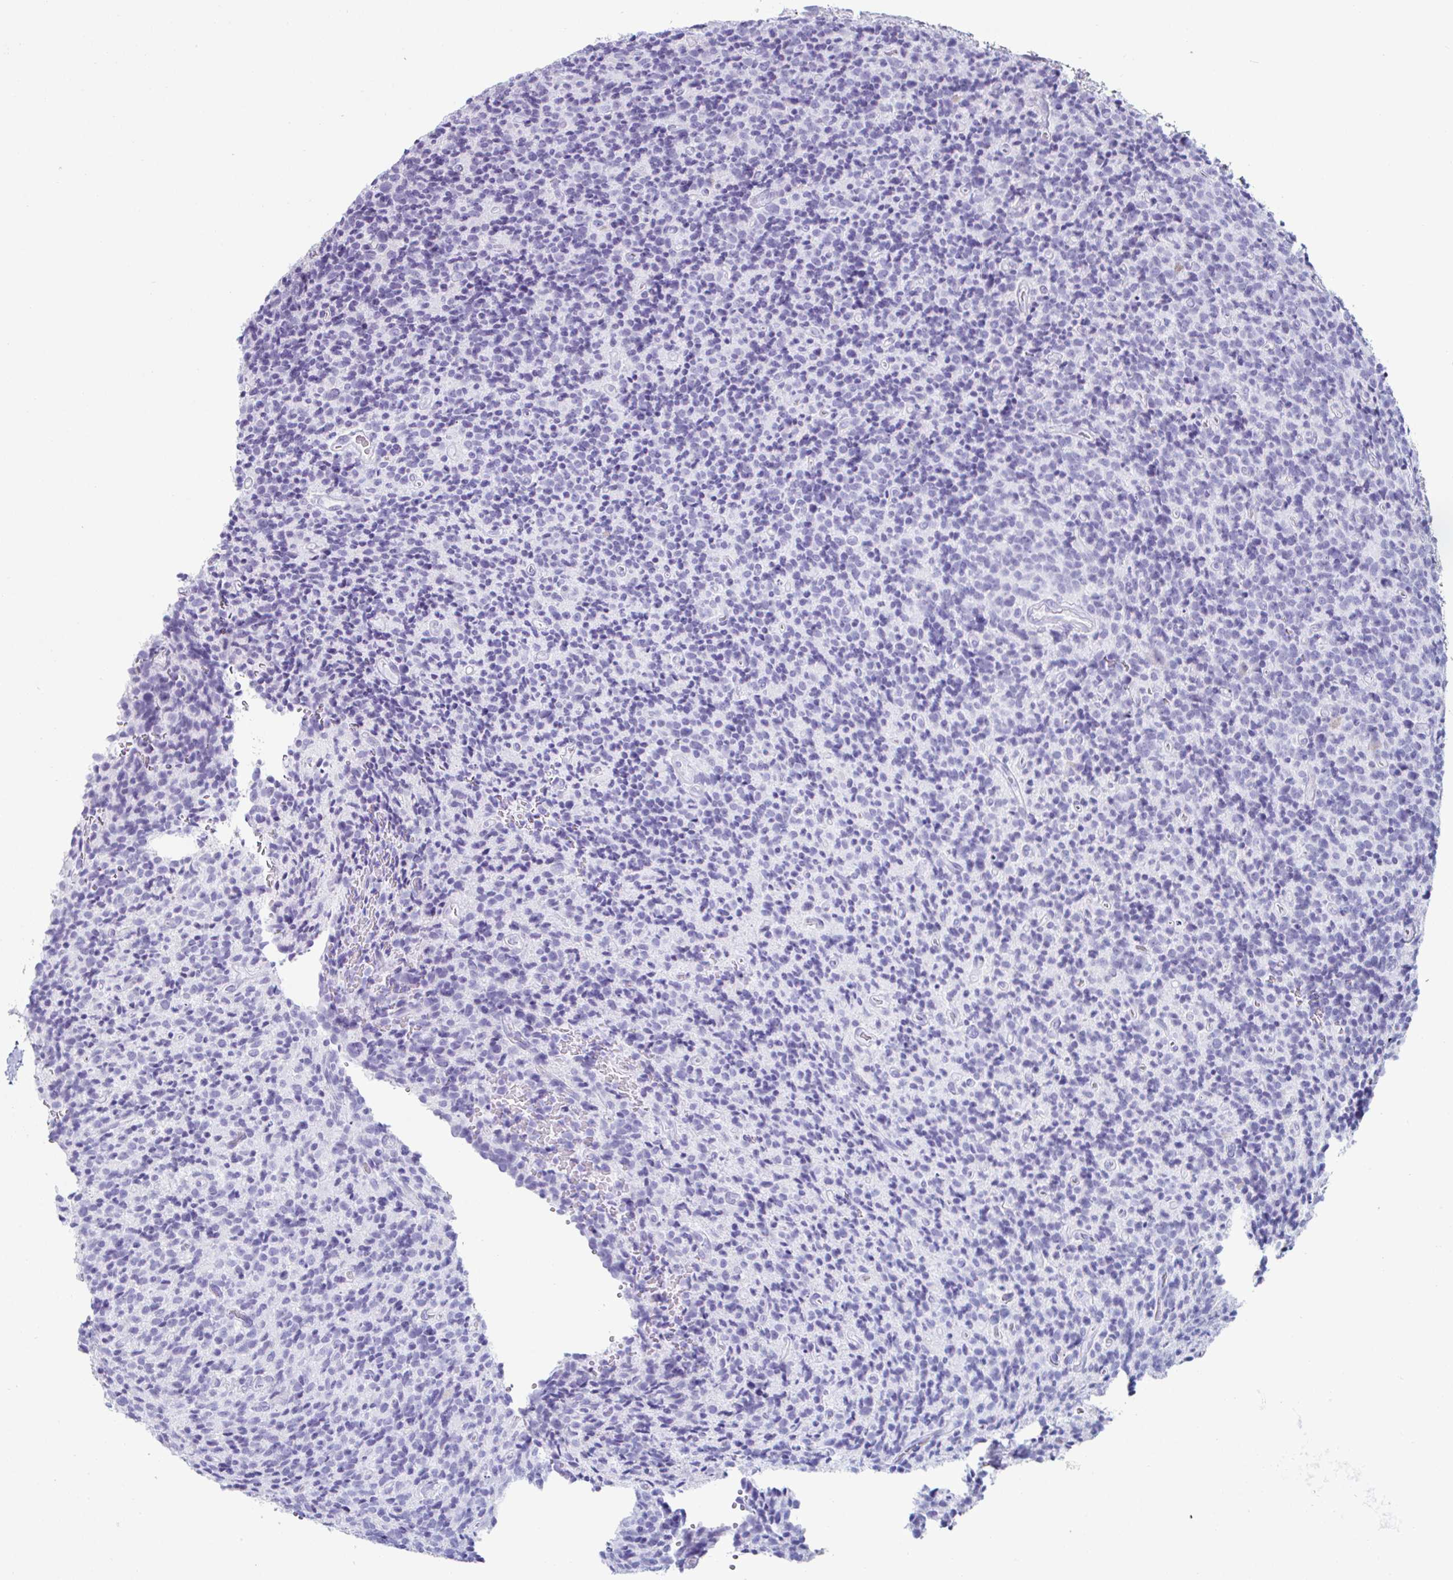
{"staining": {"intensity": "negative", "quantity": "none", "location": "none"}, "tissue": "glioma", "cell_type": "Tumor cells", "image_type": "cancer", "snomed": [{"axis": "morphology", "description": "Glioma, malignant, High grade"}, {"axis": "topography", "description": "Brain"}], "caption": "Malignant glioma (high-grade) was stained to show a protein in brown. There is no significant staining in tumor cells. The staining was performed using DAB (3,3'-diaminobenzidine) to visualize the protein expression in brown, while the nuclei were stained in blue with hematoxylin (Magnification: 20x).", "gene": "CREG2", "patient": {"sex": "male", "age": 76}}